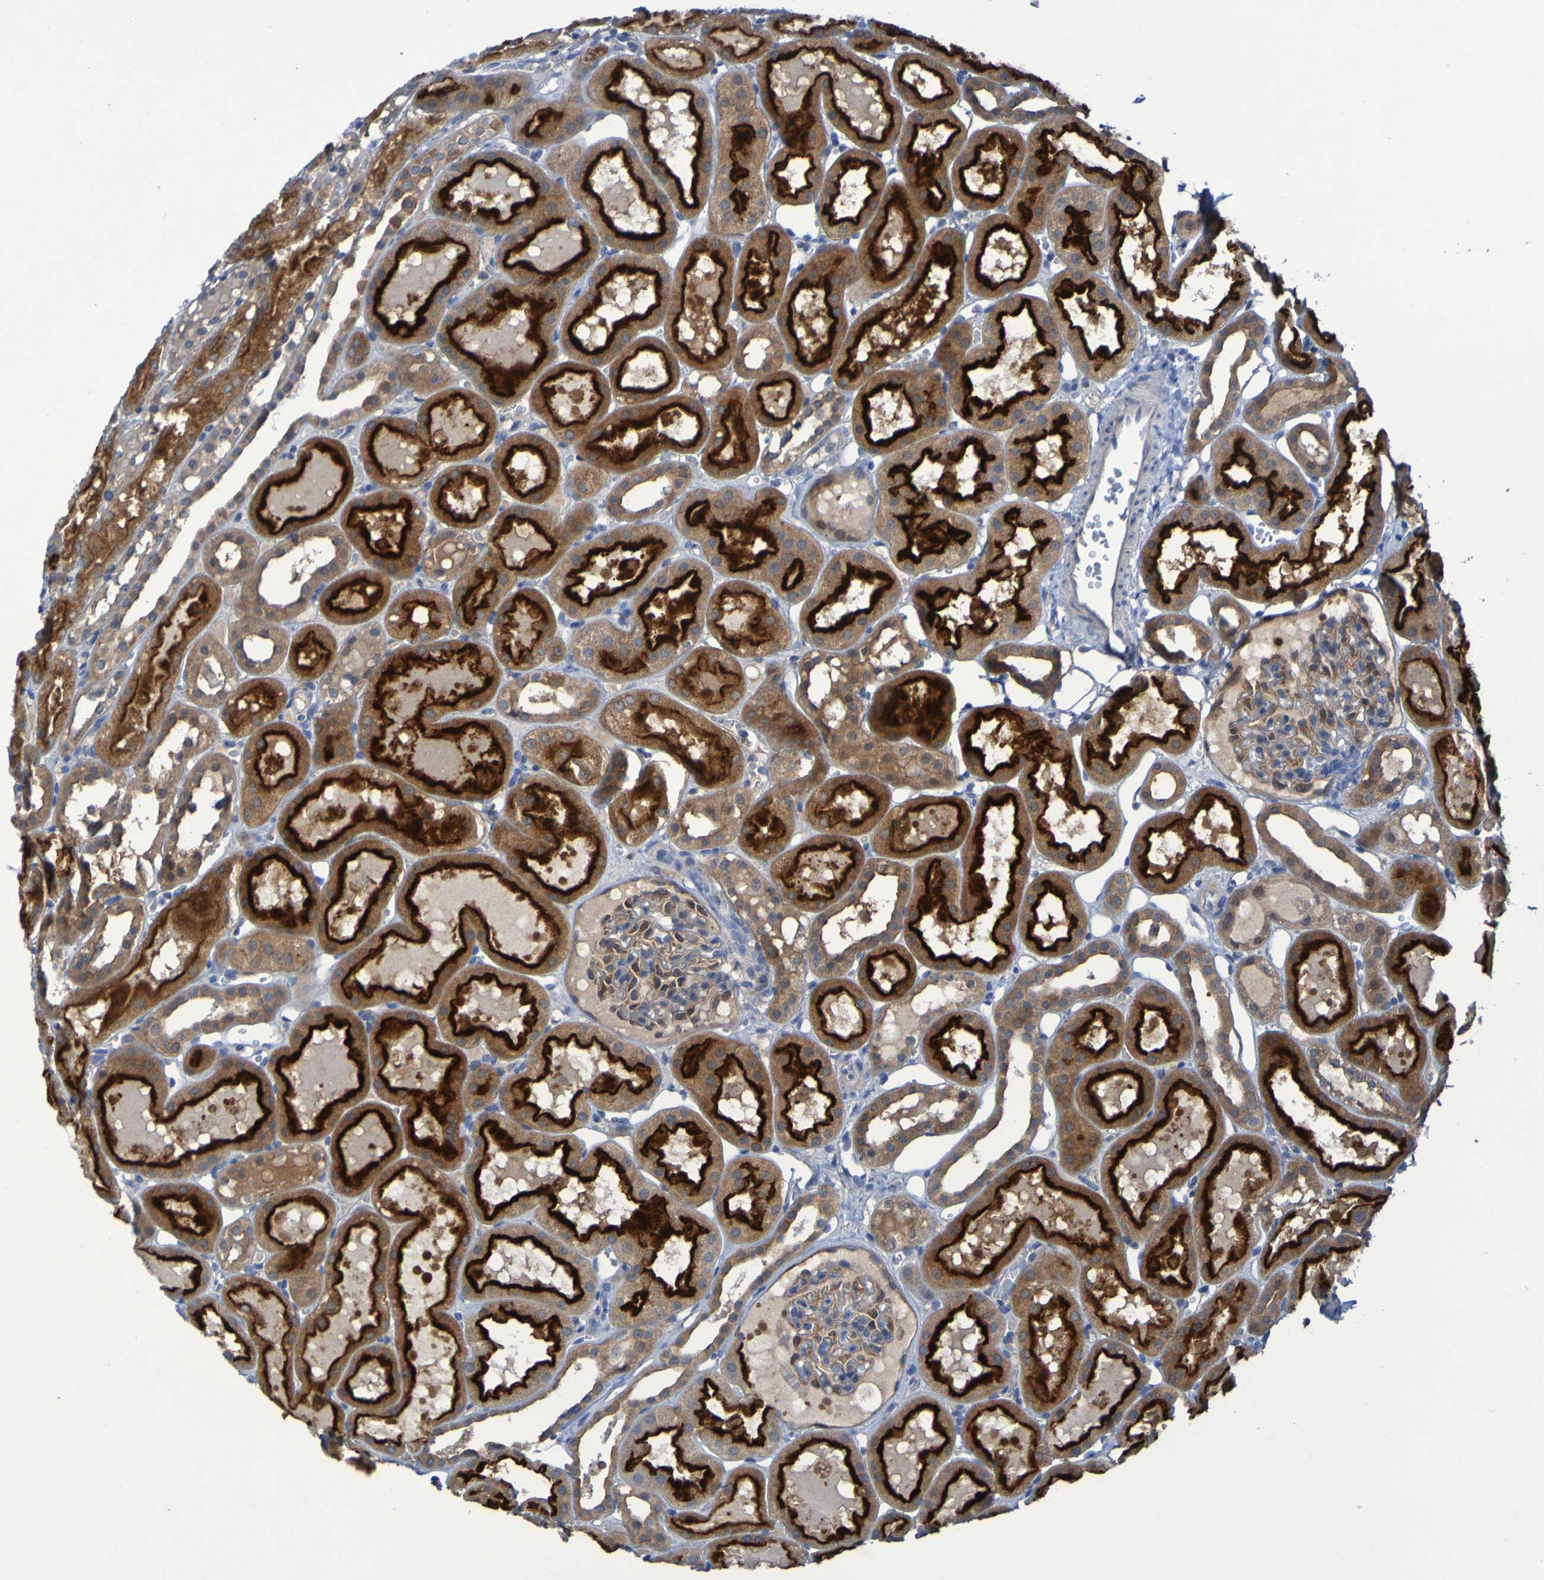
{"staining": {"intensity": "moderate", "quantity": "25%-75%", "location": "cytoplasmic/membranous"}, "tissue": "kidney", "cell_type": "Cells in glomeruli", "image_type": "normal", "snomed": [{"axis": "morphology", "description": "Normal tissue, NOS"}, {"axis": "topography", "description": "Kidney"}, {"axis": "topography", "description": "Urinary bladder"}], "caption": "Brown immunohistochemical staining in normal kidney exhibits moderate cytoplasmic/membranous positivity in approximately 25%-75% of cells in glomeruli.", "gene": "ARHGEF16", "patient": {"sex": "male", "age": 16}}